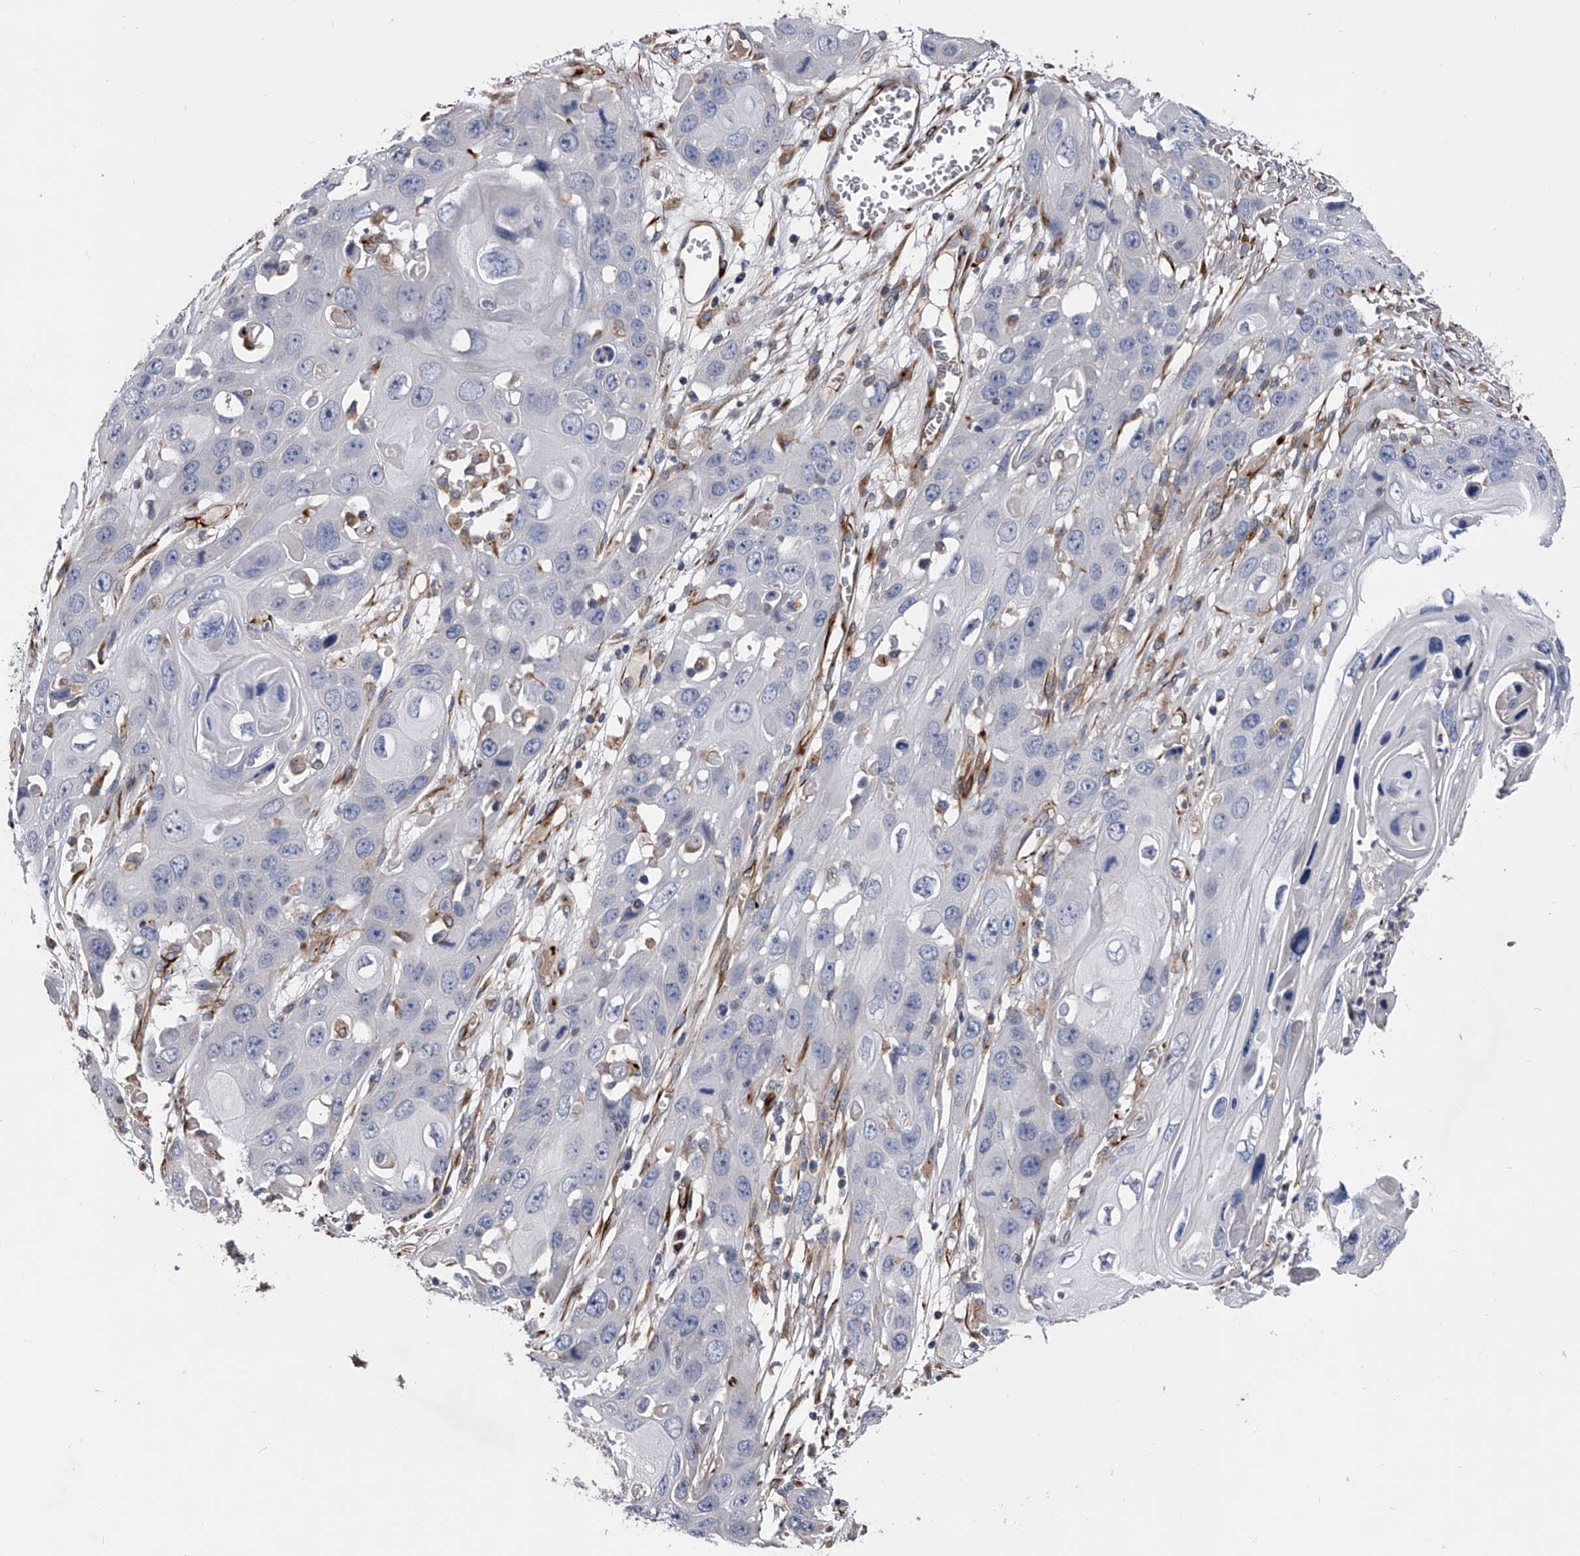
{"staining": {"intensity": "negative", "quantity": "none", "location": "none"}, "tissue": "skin cancer", "cell_type": "Tumor cells", "image_type": "cancer", "snomed": [{"axis": "morphology", "description": "Squamous cell carcinoma, NOS"}, {"axis": "topography", "description": "Skin"}], "caption": "This is an immunohistochemistry (IHC) photomicrograph of skin cancer (squamous cell carcinoma). There is no expression in tumor cells.", "gene": "EFCAB7", "patient": {"sex": "male", "age": 55}}